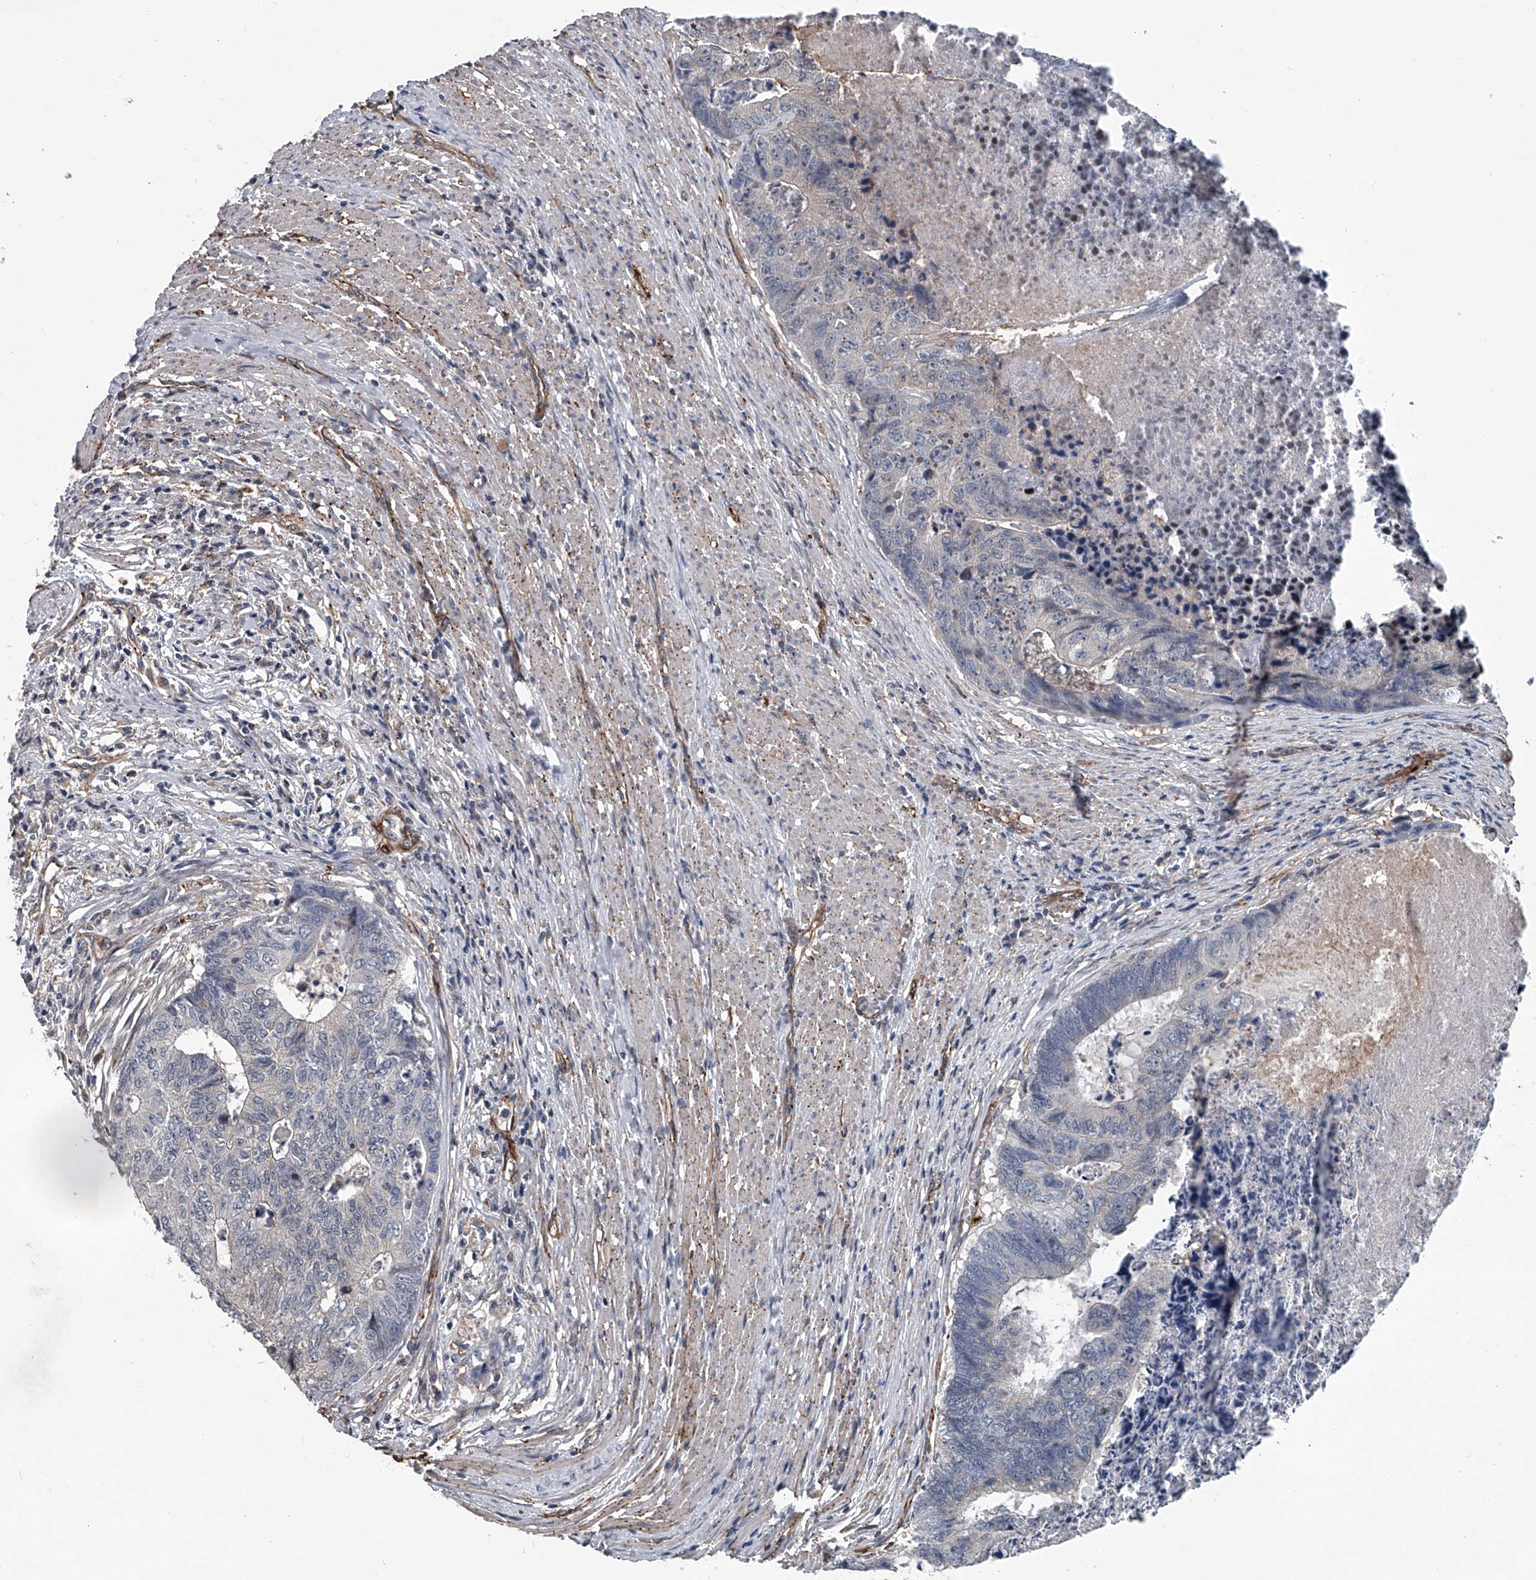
{"staining": {"intensity": "negative", "quantity": "none", "location": "none"}, "tissue": "colorectal cancer", "cell_type": "Tumor cells", "image_type": "cancer", "snomed": [{"axis": "morphology", "description": "Adenocarcinoma, NOS"}, {"axis": "topography", "description": "Colon"}], "caption": "Adenocarcinoma (colorectal) was stained to show a protein in brown. There is no significant staining in tumor cells. (Stains: DAB (3,3'-diaminobenzidine) IHC with hematoxylin counter stain, Microscopy: brightfield microscopy at high magnification).", "gene": "LDLRAD2", "patient": {"sex": "female", "age": 67}}